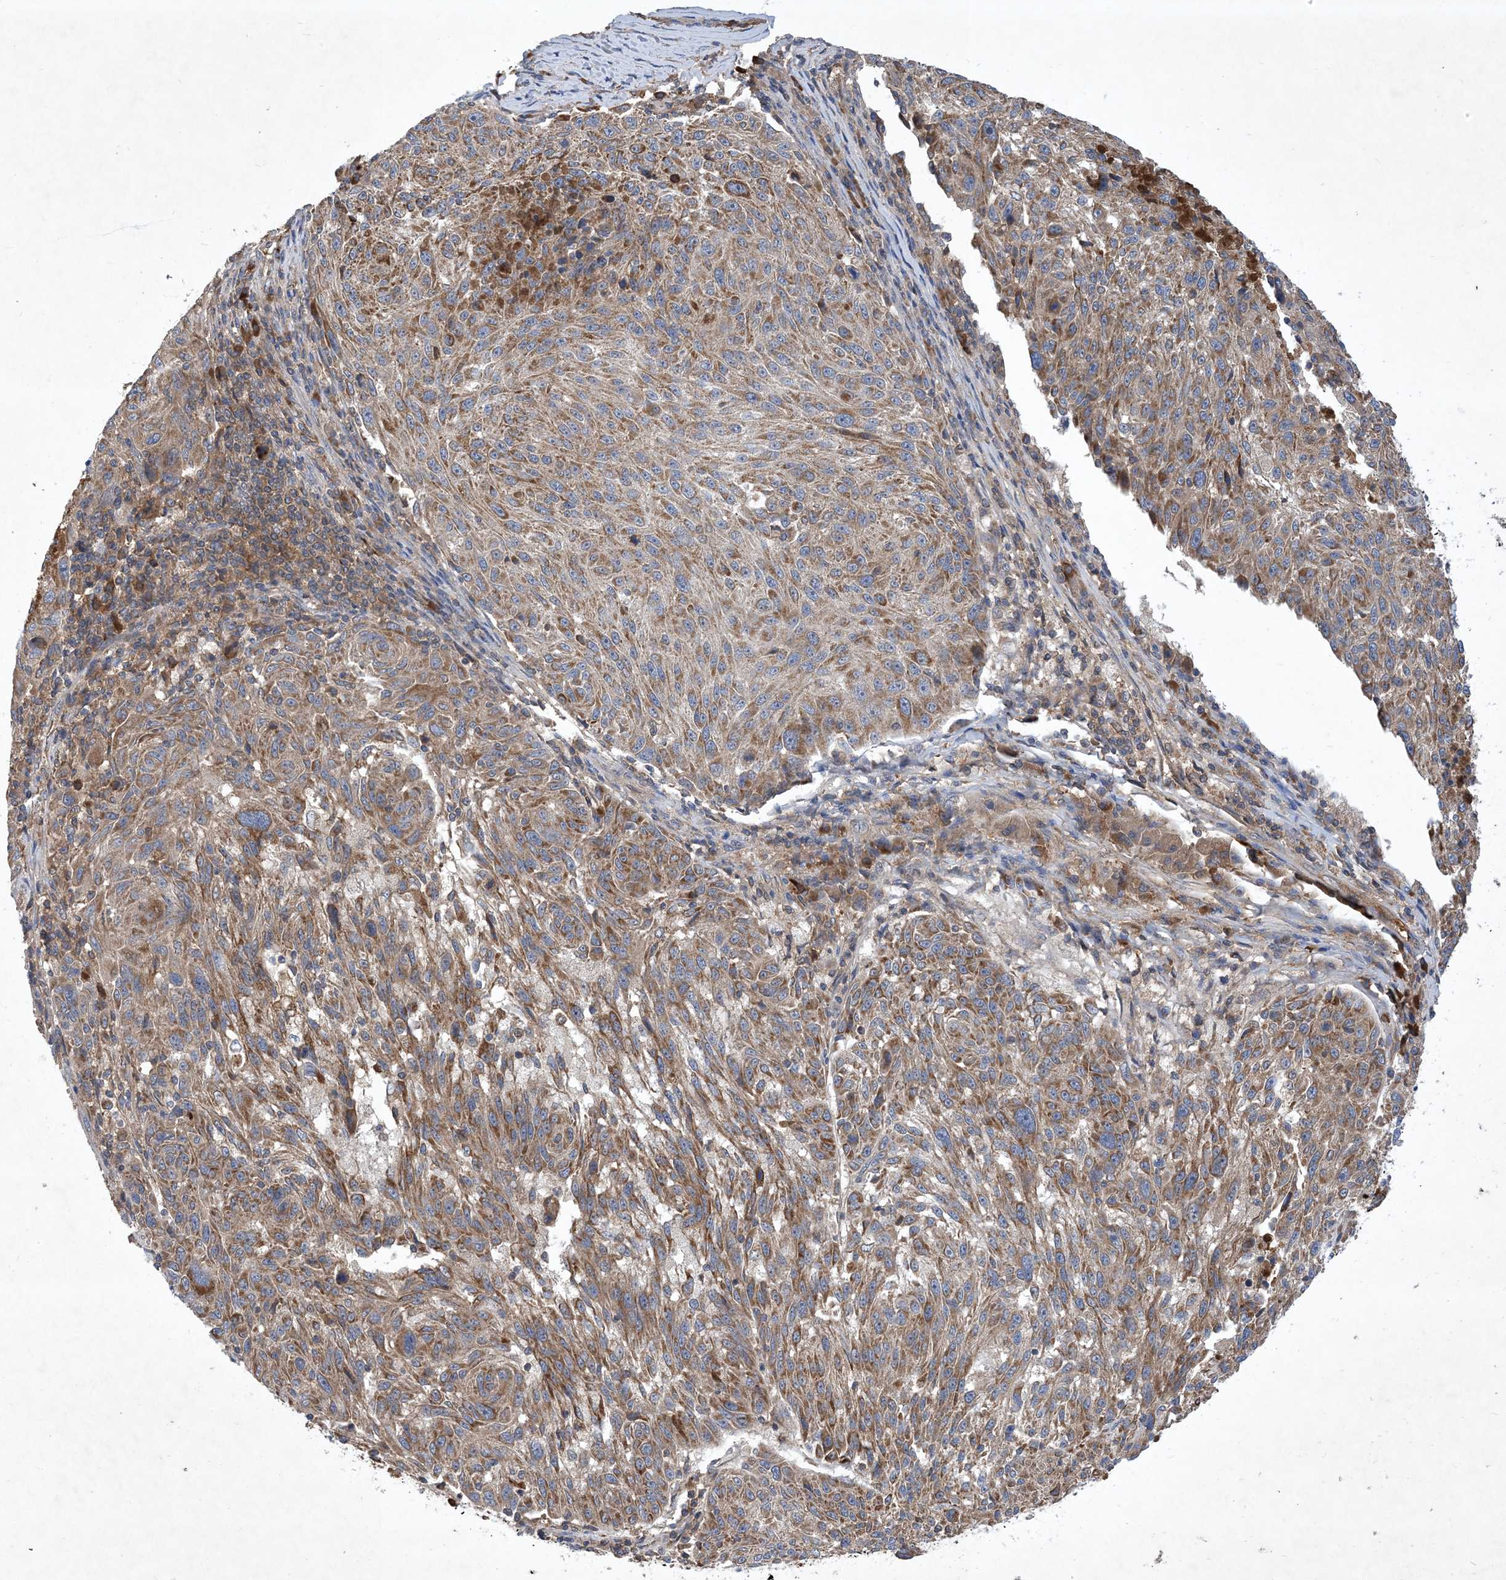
{"staining": {"intensity": "moderate", "quantity": ">75%", "location": "cytoplasmic/membranous"}, "tissue": "melanoma", "cell_type": "Tumor cells", "image_type": "cancer", "snomed": [{"axis": "morphology", "description": "Malignant melanoma, NOS"}, {"axis": "topography", "description": "Skin"}], "caption": "A medium amount of moderate cytoplasmic/membranous expression is identified in approximately >75% of tumor cells in malignant melanoma tissue.", "gene": "STK19", "patient": {"sex": "male", "age": 53}}